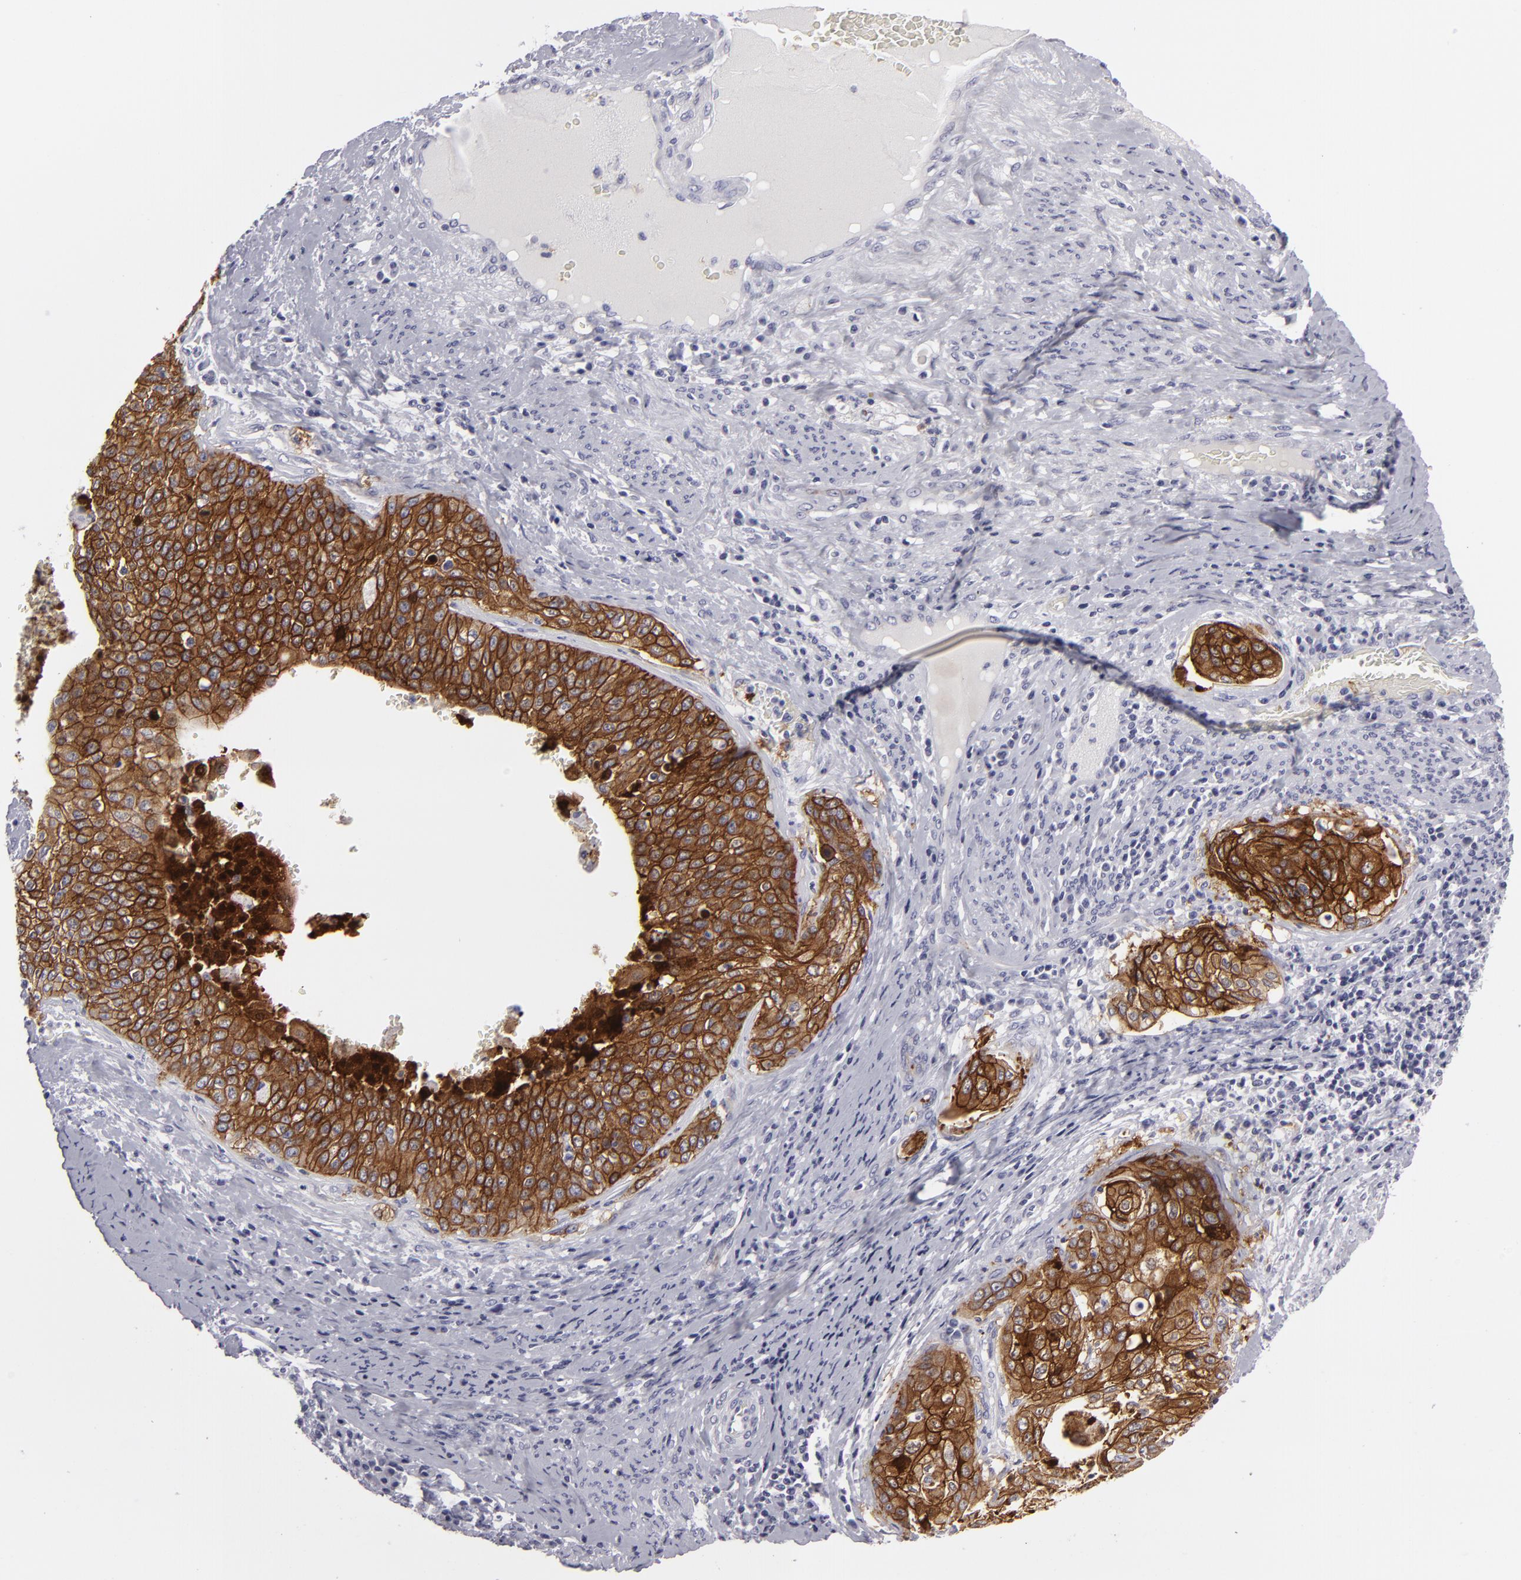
{"staining": {"intensity": "strong", "quantity": ">75%", "location": "cytoplasmic/membranous"}, "tissue": "cervical cancer", "cell_type": "Tumor cells", "image_type": "cancer", "snomed": [{"axis": "morphology", "description": "Squamous cell carcinoma, NOS"}, {"axis": "topography", "description": "Cervix"}], "caption": "This micrograph displays immunohistochemistry (IHC) staining of human squamous cell carcinoma (cervical), with high strong cytoplasmic/membranous staining in approximately >75% of tumor cells.", "gene": "JUP", "patient": {"sex": "female", "age": 41}}